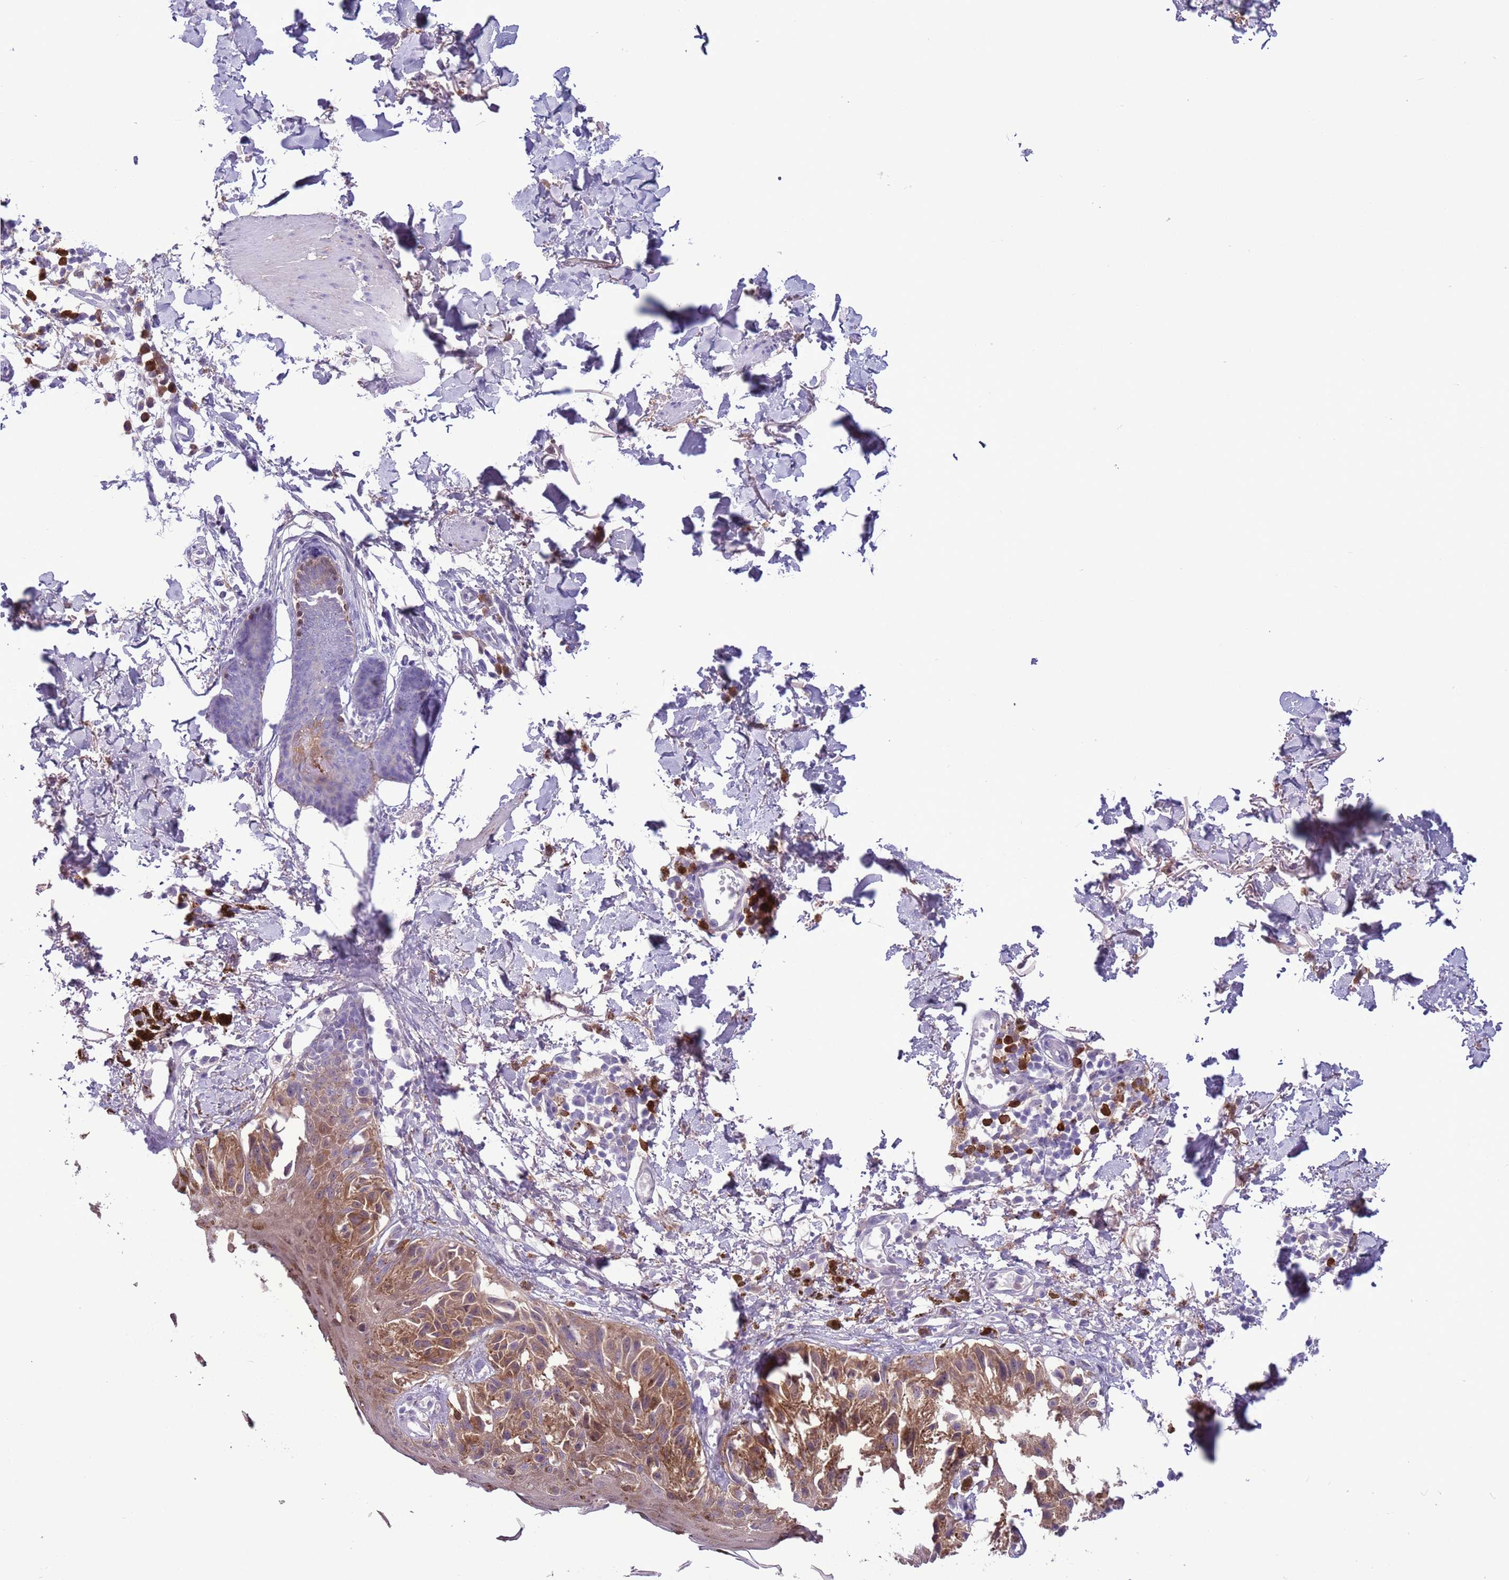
{"staining": {"intensity": "moderate", "quantity": ">75%", "location": "cytoplasmic/membranous"}, "tissue": "melanoma", "cell_type": "Tumor cells", "image_type": "cancer", "snomed": [{"axis": "morphology", "description": "Malignant melanoma, NOS"}, {"axis": "topography", "description": "Skin"}], "caption": "Melanoma tissue demonstrates moderate cytoplasmic/membranous expression in approximately >75% of tumor cells", "gene": "PFKFB2", "patient": {"sex": "male", "age": 73}}